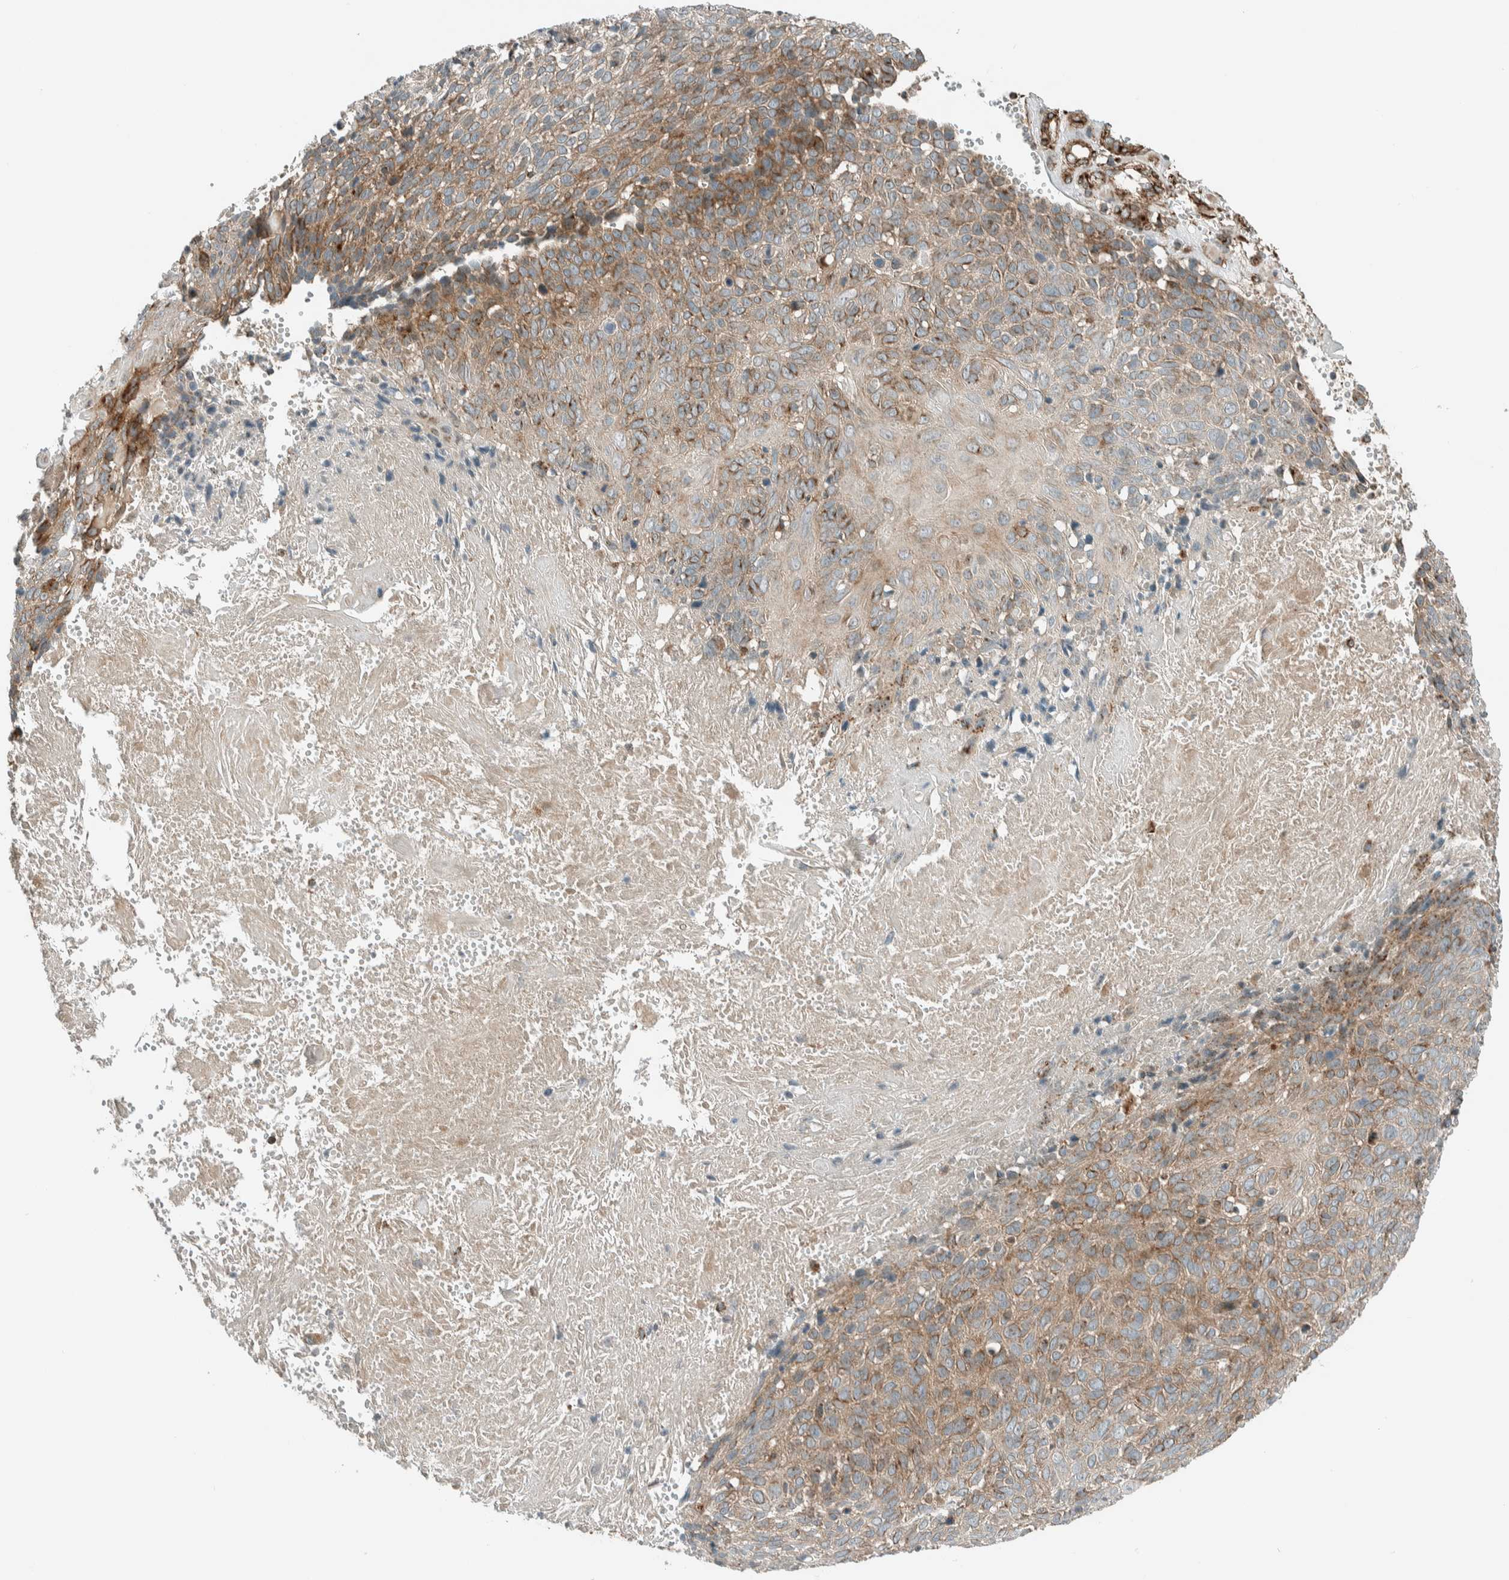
{"staining": {"intensity": "moderate", "quantity": ">75%", "location": "cytoplasmic/membranous"}, "tissue": "cervical cancer", "cell_type": "Tumor cells", "image_type": "cancer", "snomed": [{"axis": "morphology", "description": "Squamous cell carcinoma, NOS"}, {"axis": "topography", "description": "Cervix"}], "caption": "Approximately >75% of tumor cells in human cervical squamous cell carcinoma display moderate cytoplasmic/membranous protein staining as visualized by brown immunohistochemical staining.", "gene": "EXOC7", "patient": {"sex": "female", "age": 74}}